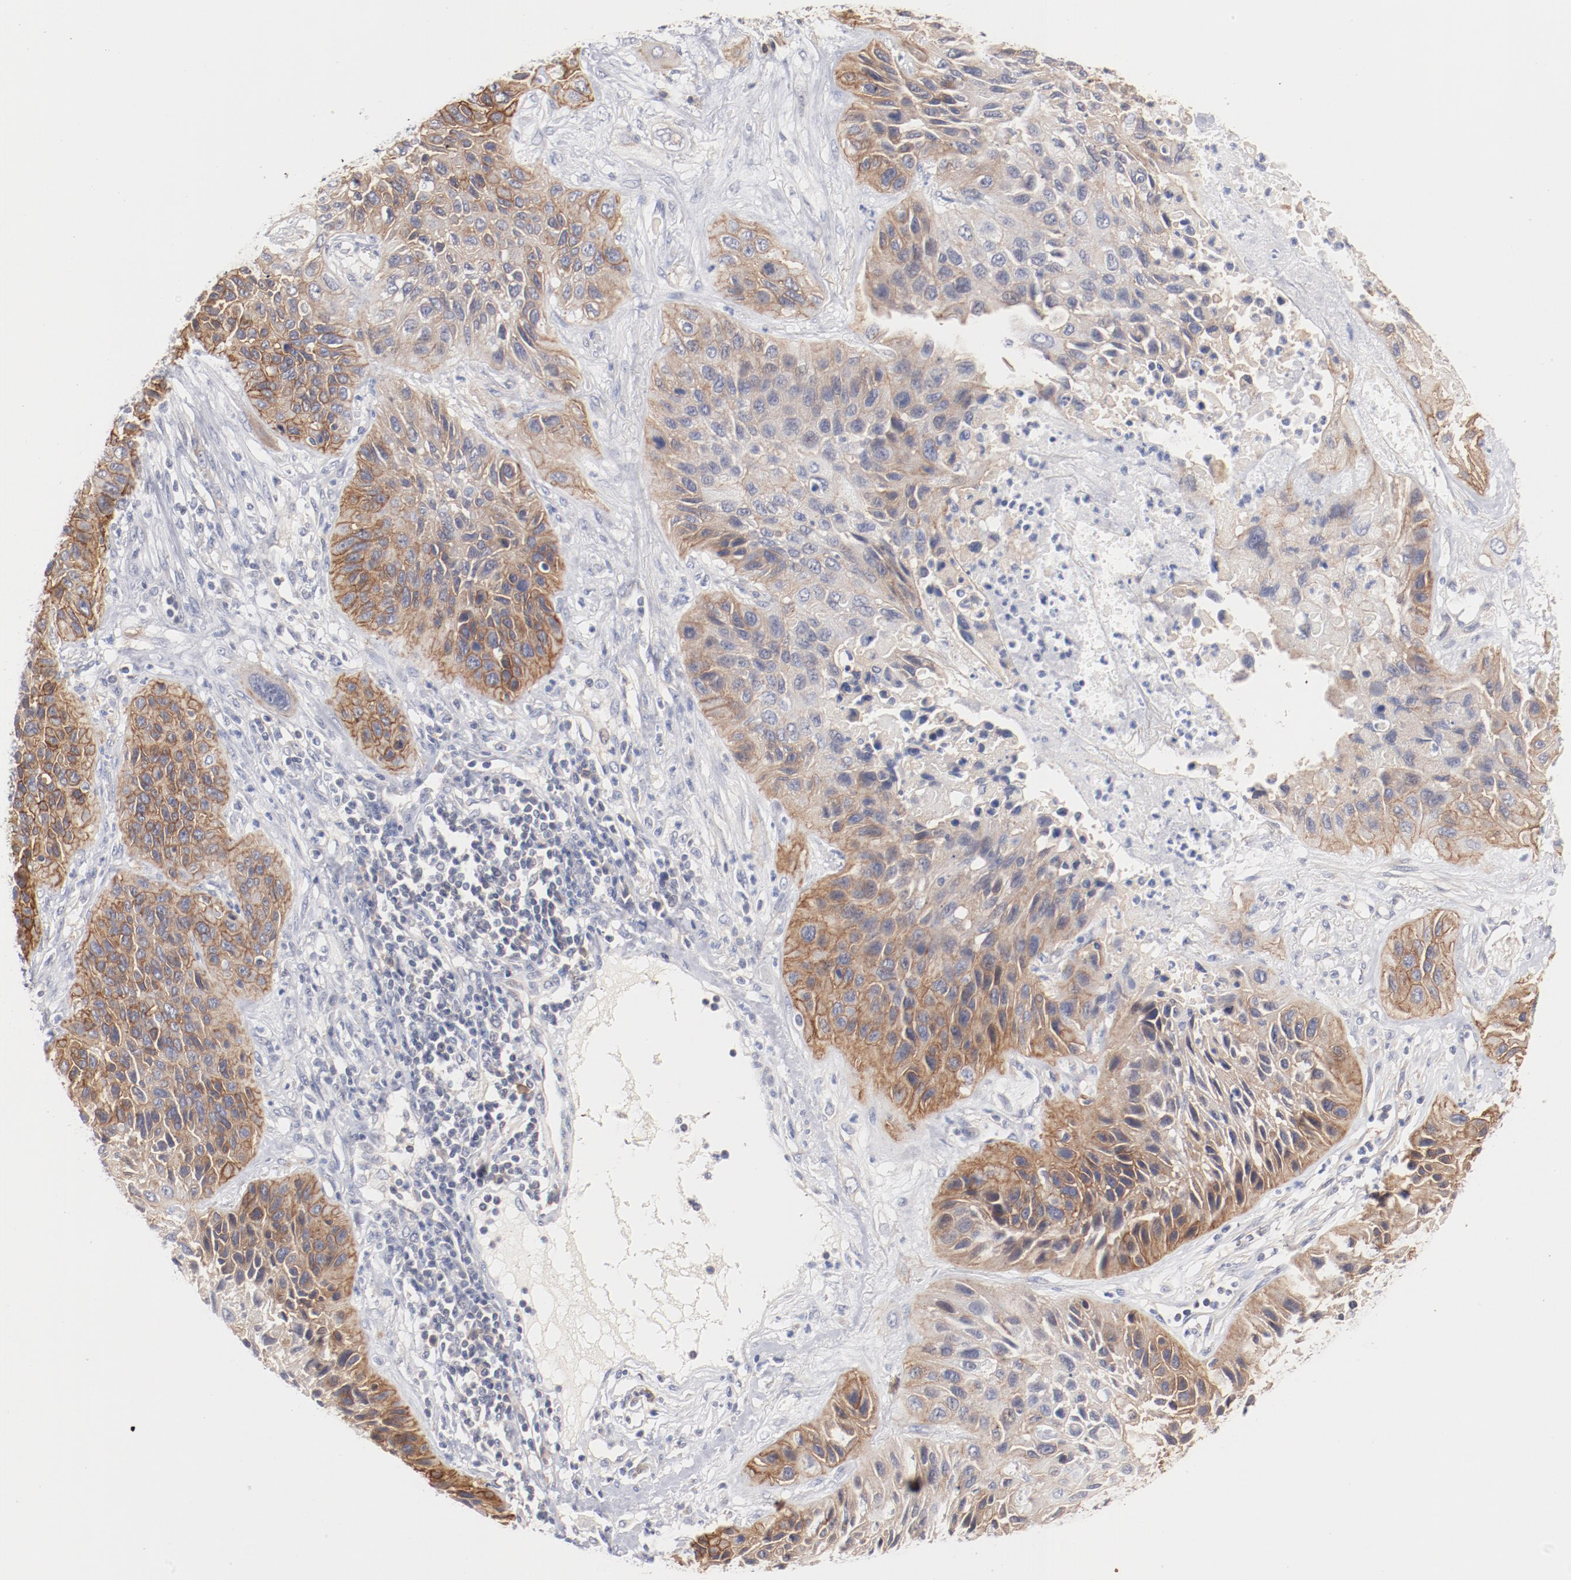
{"staining": {"intensity": "moderate", "quantity": "25%-75%", "location": "cytoplasmic/membranous"}, "tissue": "lung cancer", "cell_type": "Tumor cells", "image_type": "cancer", "snomed": [{"axis": "morphology", "description": "Squamous cell carcinoma, NOS"}, {"axis": "topography", "description": "Lung"}], "caption": "Brown immunohistochemical staining in lung cancer (squamous cell carcinoma) exhibits moderate cytoplasmic/membranous expression in approximately 25%-75% of tumor cells.", "gene": "SETD3", "patient": {"sex": "female", "age": 76}}